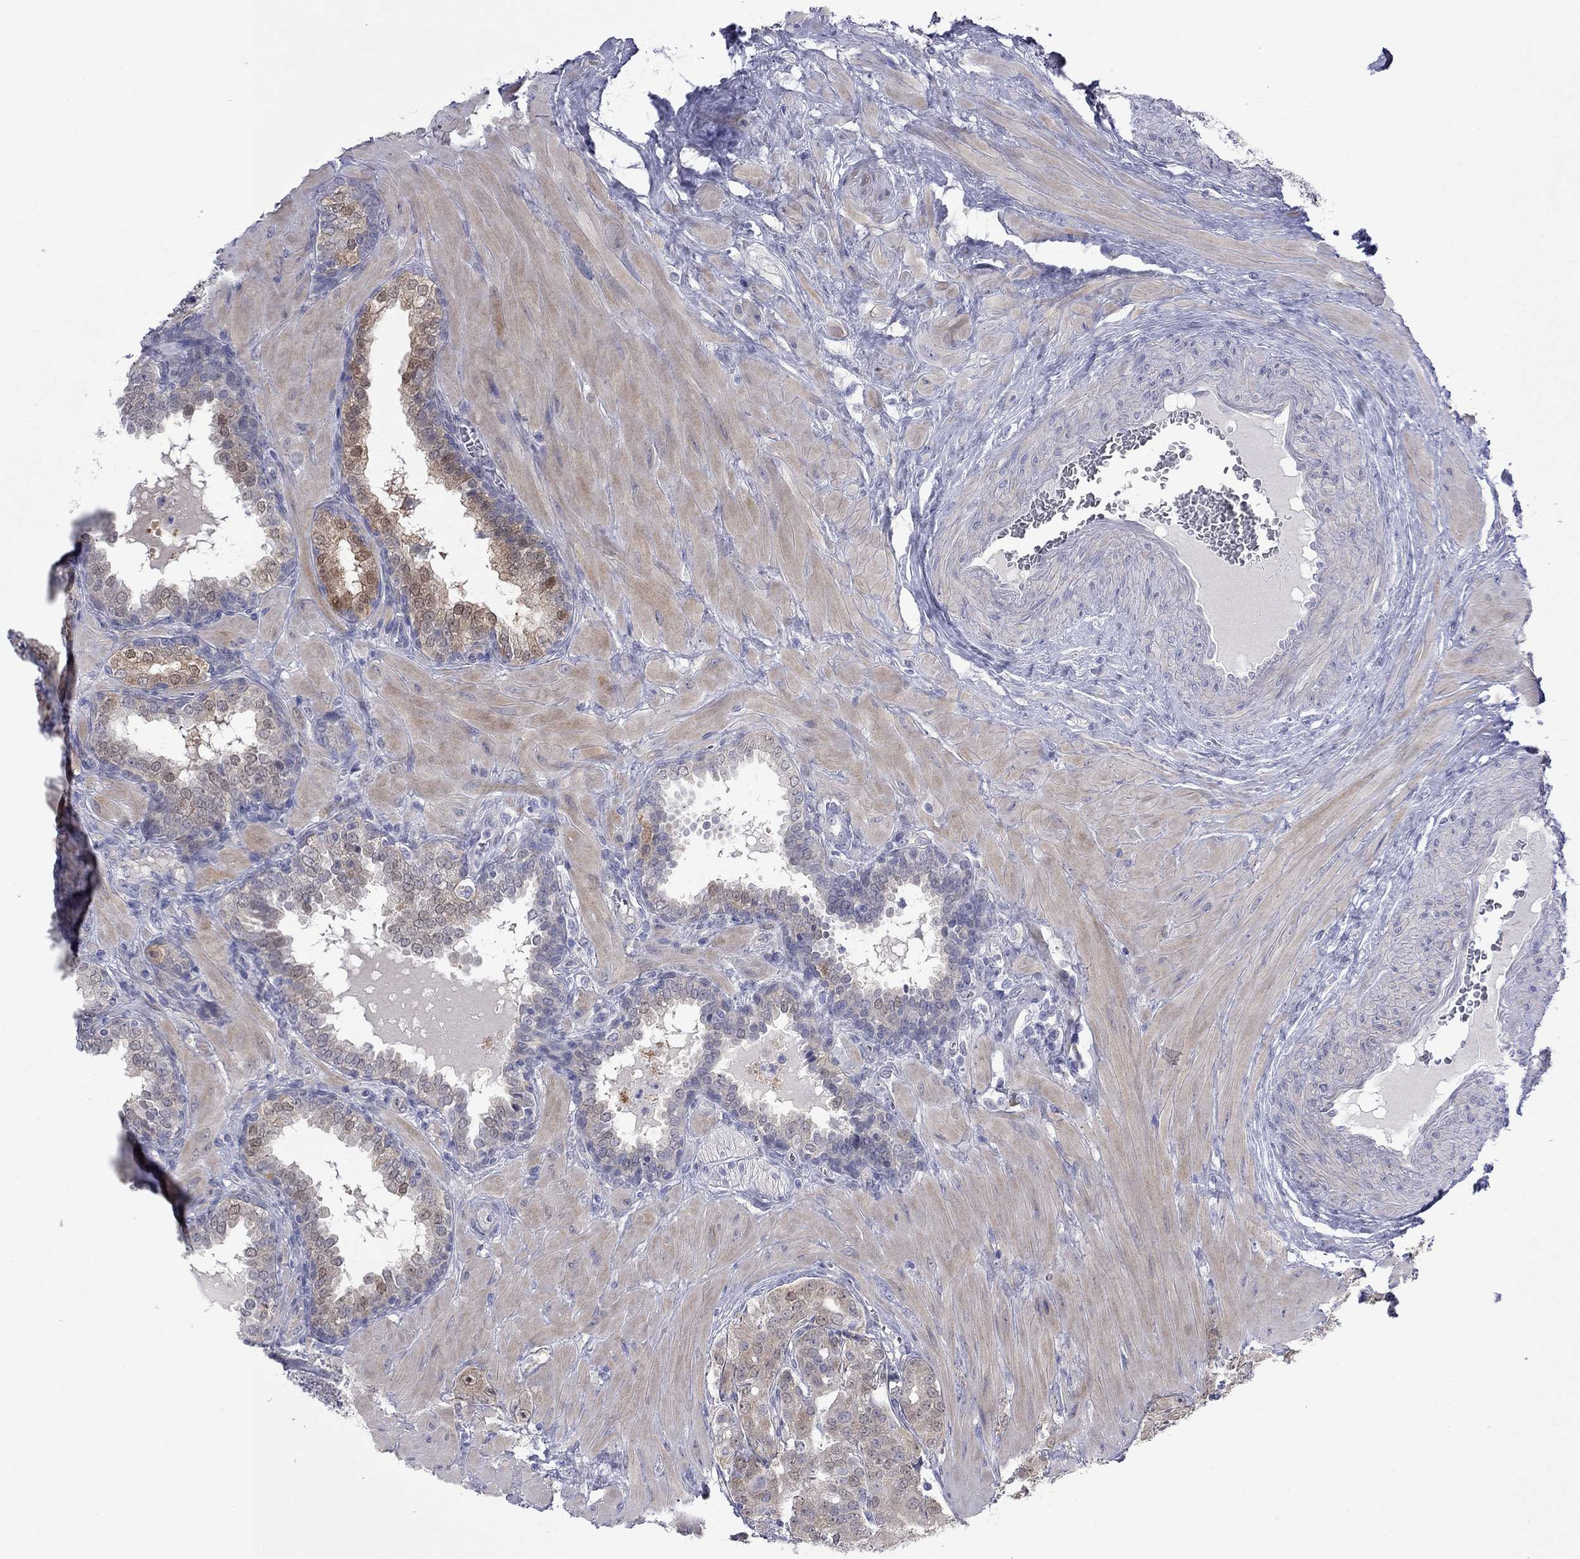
{"staining": {"intensity": "moderate", "quantity": "25%-75%", "location": "cytoplasmic/membranous"}, "tissue": "prostate cancer", "cell_type": "Tumor cells", "image_type": "cancer", "snomed": [{"axis": "morphology", "description": "Adenocarcinoma, NOS"}, {"axis": "topography", "description": "Prostate"}], "caption": "Immunohistochemistry micrograph of neoplastic tissue: prostate cancer (adenocarcinoma) stained using immunohistochemistry shows medium levels of moderate protein expression localized specifically in the cytoplasmic/membranous of tumor cells, appearing as a cytoplasmic/membranous brown color.", "gene": "CTNNBIP1", "patient": {"sex": "male", "age": 57}}